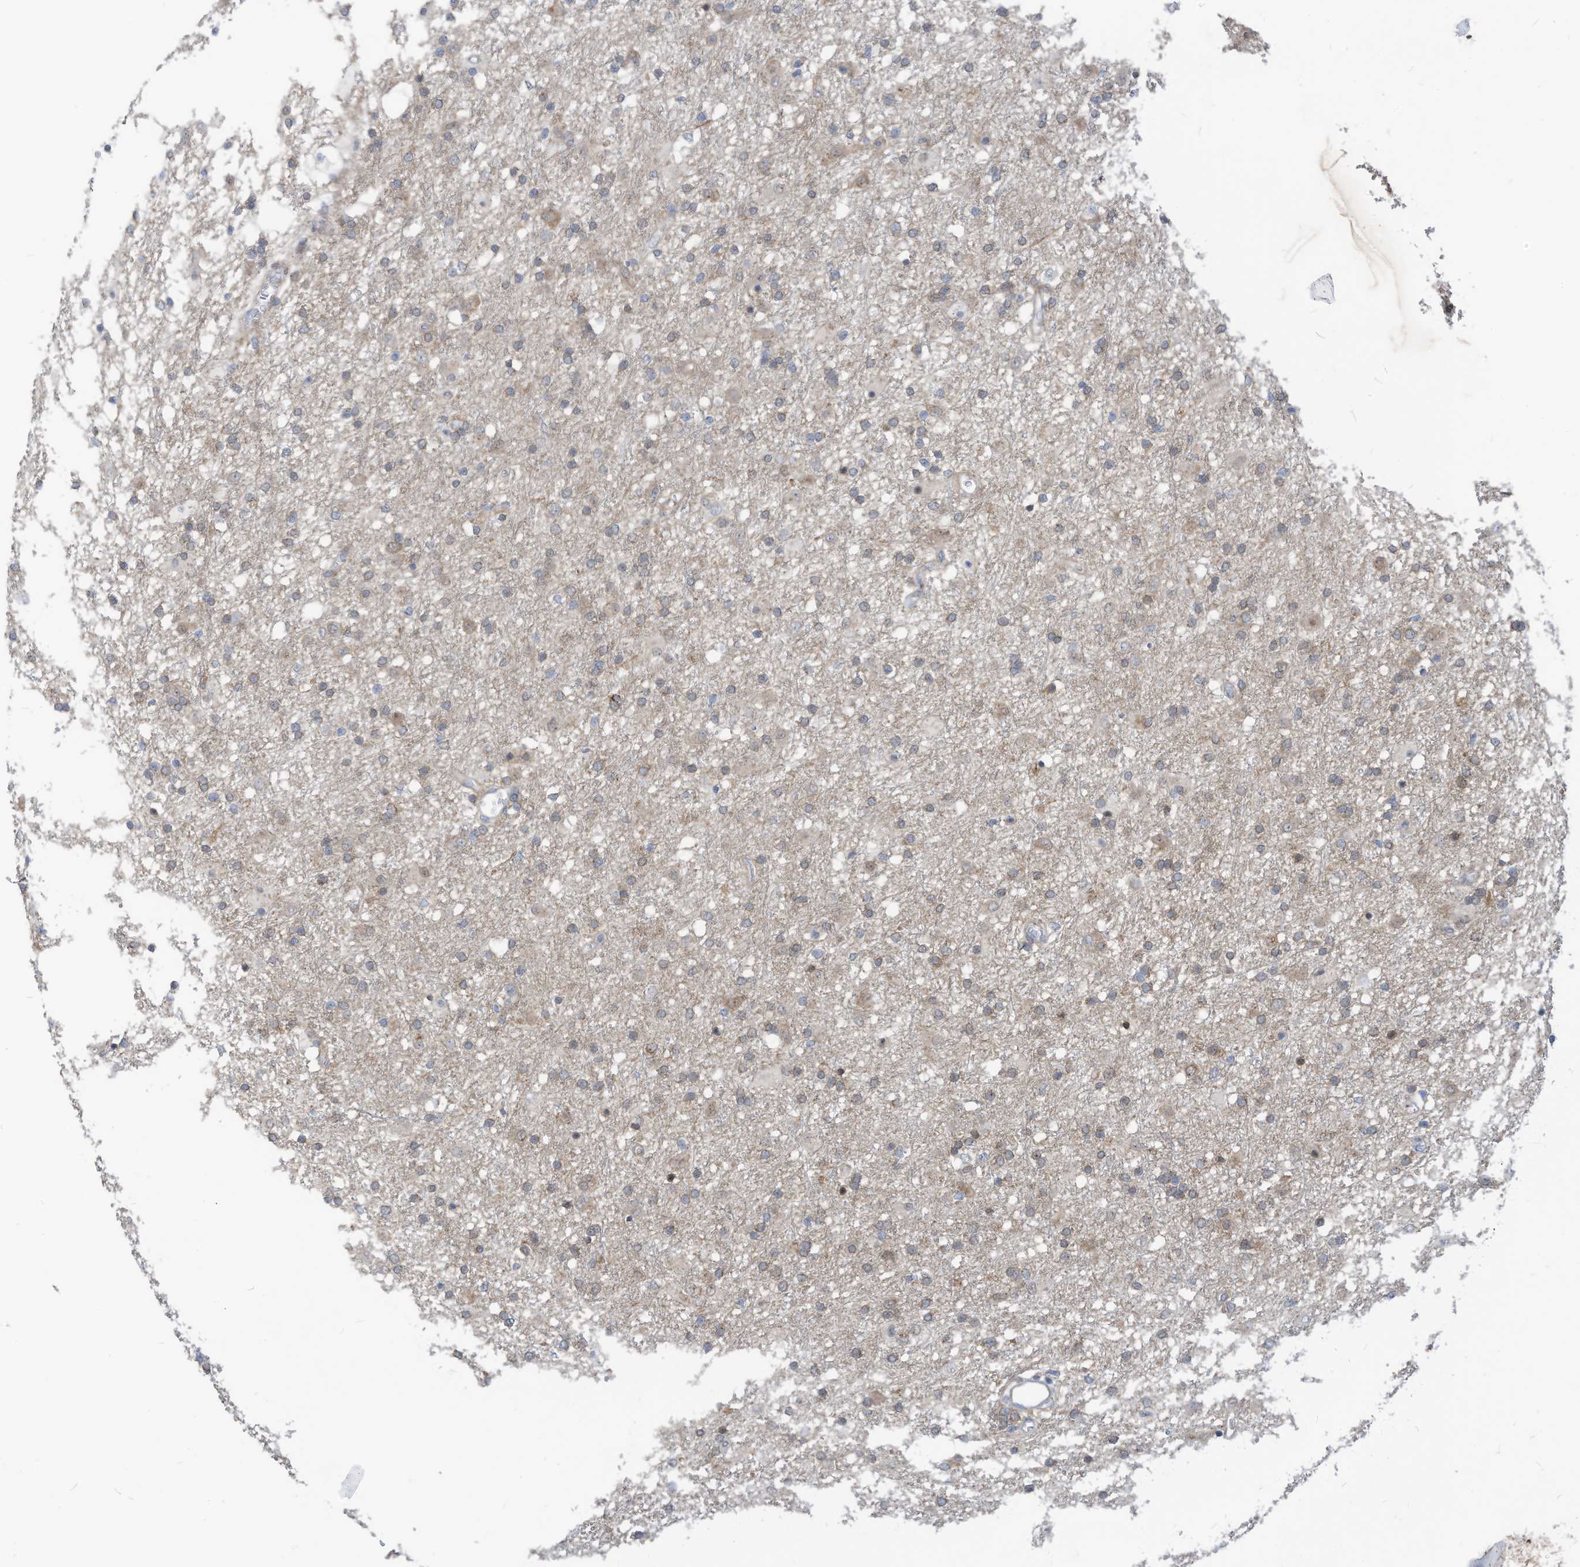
{"staining": {"intensity": "weak", "quantity": "25%-75%", "location": "cytoplasmic/membranous"}, "tissue": "glioma", "cell_type": "Tumor cells", "image_type": "cancer", "snomed": [{"axis": "morphology", "description": "Glioma, malignant, Low grade"}, {"axis": "topography", "description": "Brain"}], "caption": "DAB (3,3'-diaminobenzidine) immunohistochemical staining of human glioma reveals weak cytoplasmic/membranous protein staining in approximately 25%-75% of tumor cells.", "gene": "GPATCH3", "patient": {"sex": "male", "age": 65}}